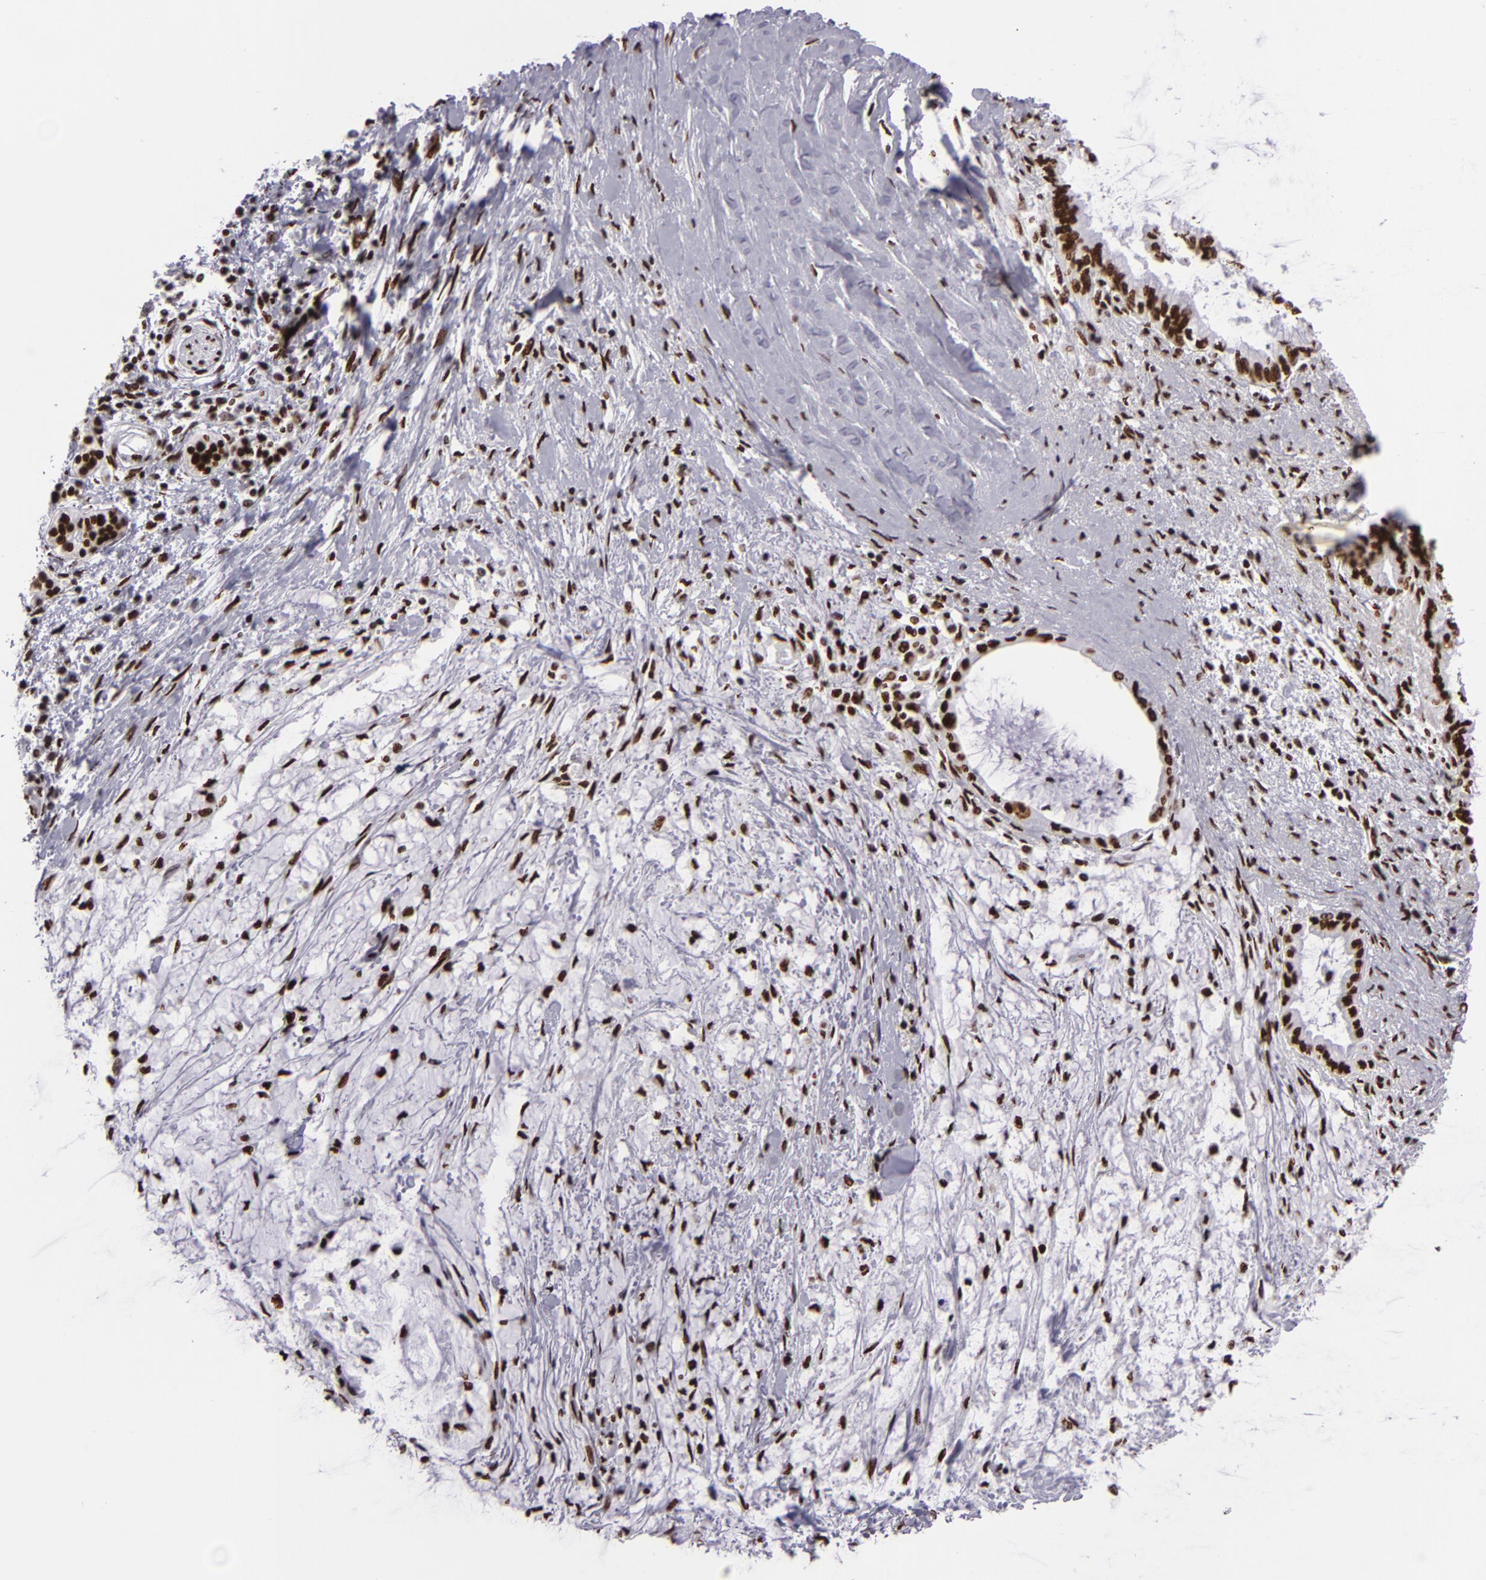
{"staining": {"intensity": "strong", "quantity": ">75%", "location": "nuclear"}, "tissue": "pancreatic cancer", "cell_type": "Tumor cells", "image_type": "cancer", "snomed": [{"axis": "morphology", "description": "Adenocarcinoma, NOS"}, {"axis": "topography", "description": "Pancreas"}], "caption": "Brown immunohistochemical staining in human pancreatic cancer (adenocarcinoma) shows strong nuclear staining in approximately >75% of tumor cells.", "gene": "SAFB", "patient": {"sex": "female", "age": 64}}